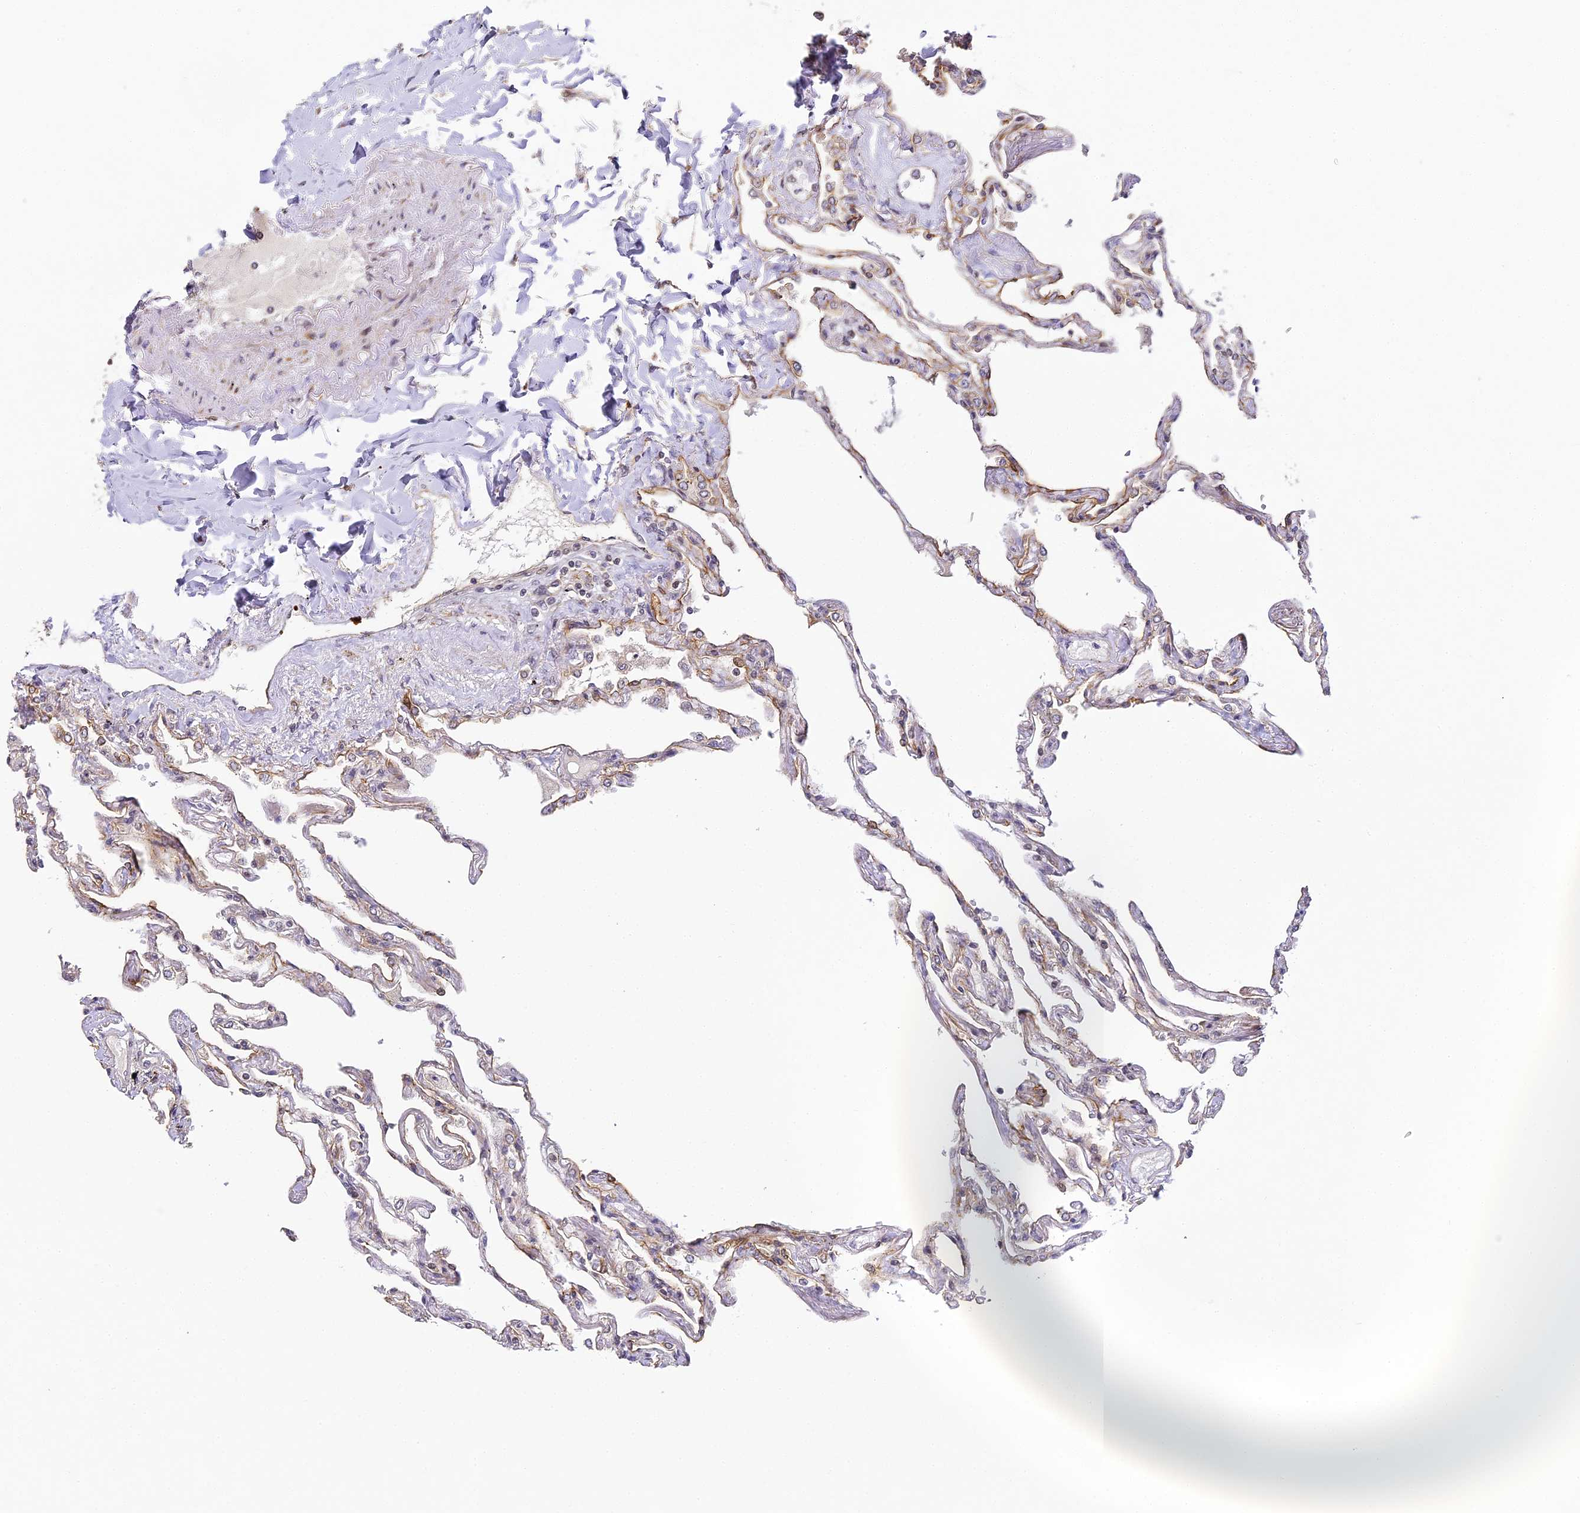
{"staining": {"intensity": "moderate", "quantity": "25%-75%", "location": "cytoplasmic/membranous"}, "tissue": "lung", "cell_type": "Alveolar cells", "image_type": "normal", "snomed": [{"axis": "morphology", "description": "Normal tissue, NOS"}, {"axis": "topography", "description": "Lung"}], "caption": "An immunohistochemistry micrograph of normal tissue is shown. Protein staining in brown highlights moderate cytoplasmic/membranous positivity in lung within alveolar cells. (brown staining indicates protein expression, while blue staining denotes nuclei).", "gene": "DNAAF10", "patient": {"sex": "female", "age": 67}}